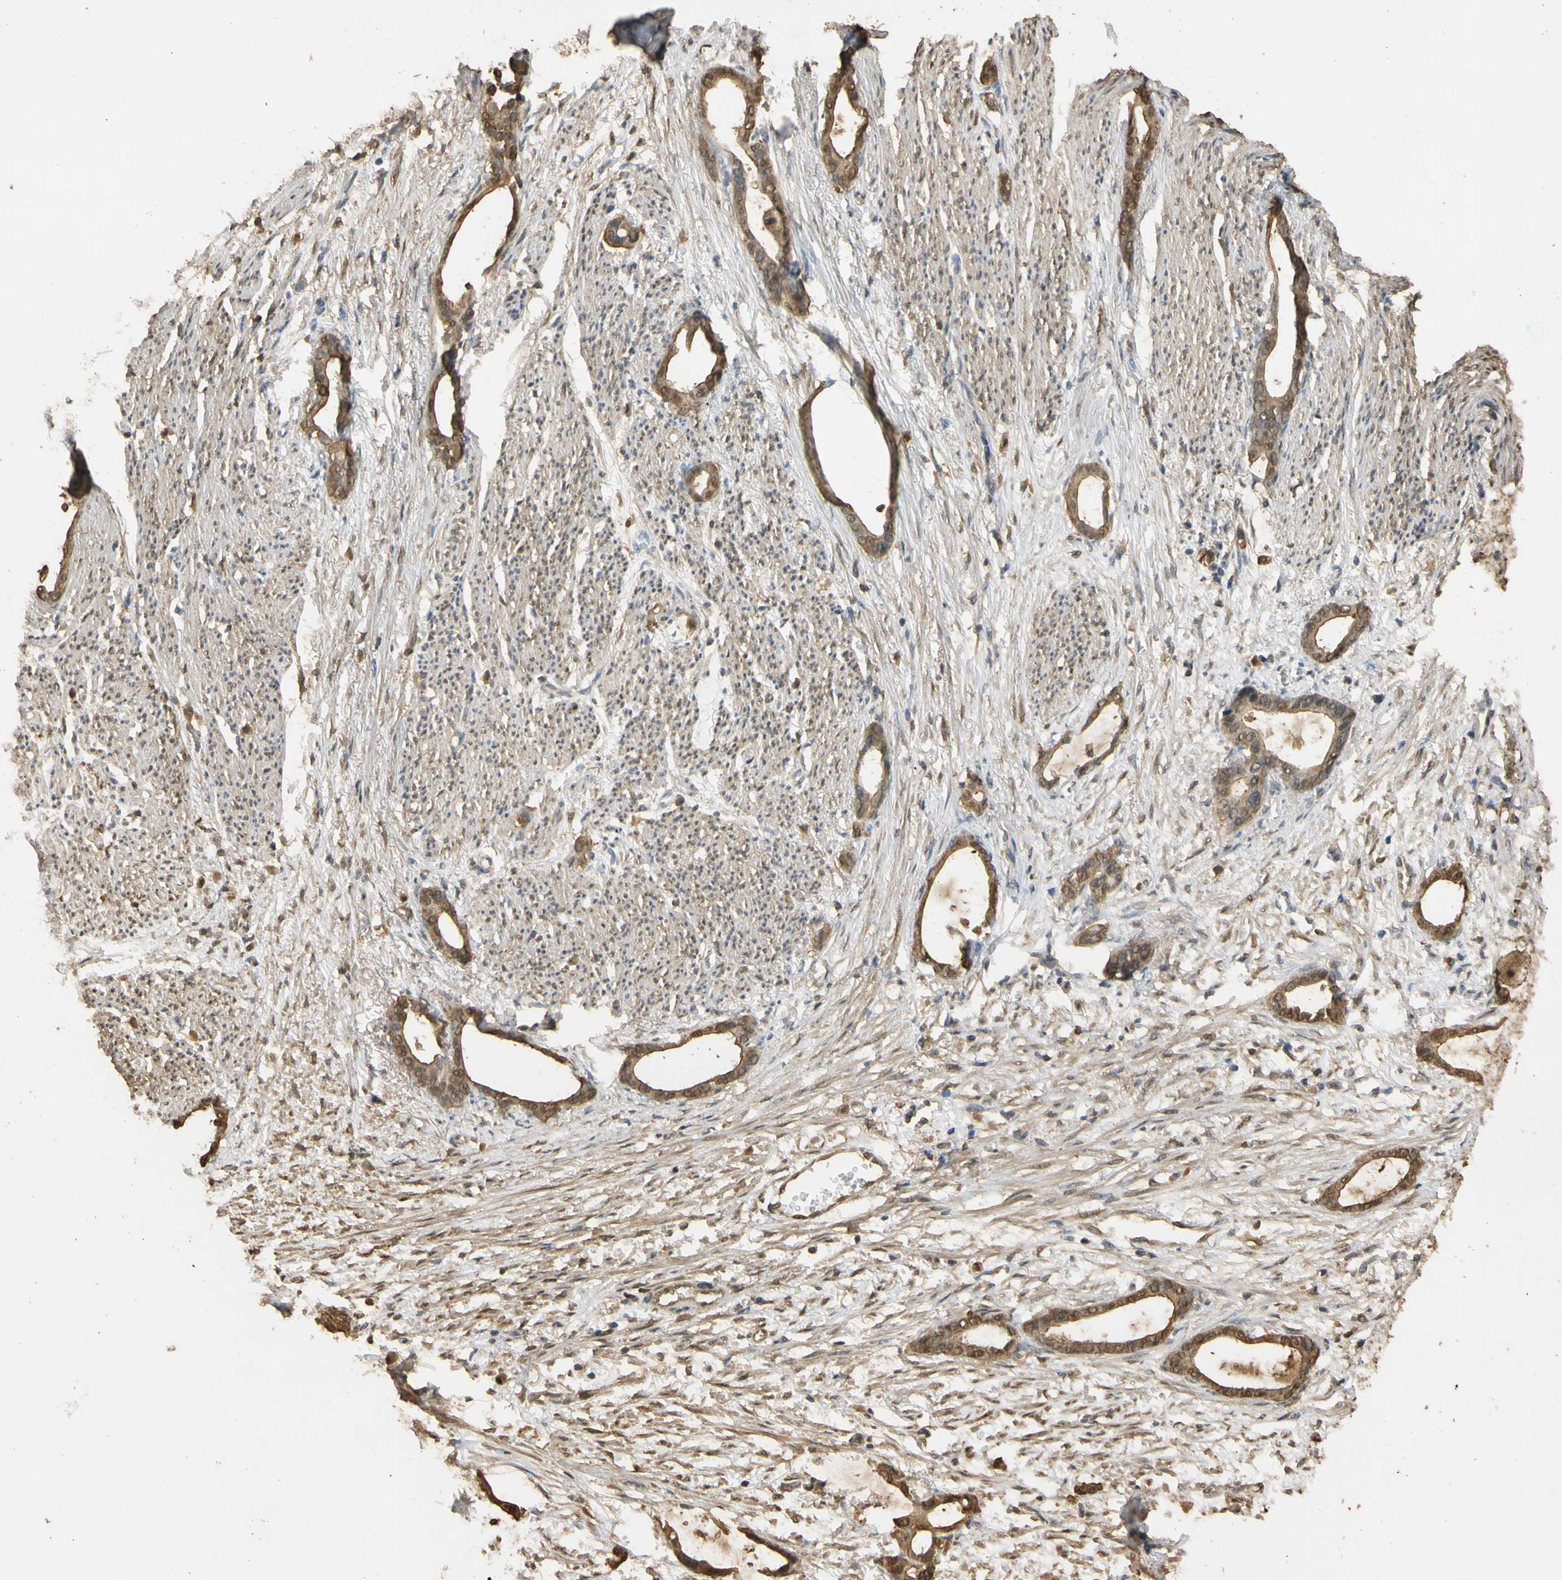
{"staining": {"intensity": "moderate", "quantity": ">75%", "location": "cytoplasmic/membranous,nuclear"}, "tissue": "stomach cancer", "cell_type": "Tumor cells", "image_type": "cancer", "snomed": [{"axis": "morphology", "description": "Adenocarcinoma, NOS"}, {"axis": "topography", "description": "Stomach"}], "caption": "There is medium levels of moderate cytoplasmic/membranous and nuclear expression in tumor cells of stomach cancer, as demonstrated by immunohistochemical staining (brown color).", "gene": "S100A6", "patient": {"sex": "female", "age": 75}}